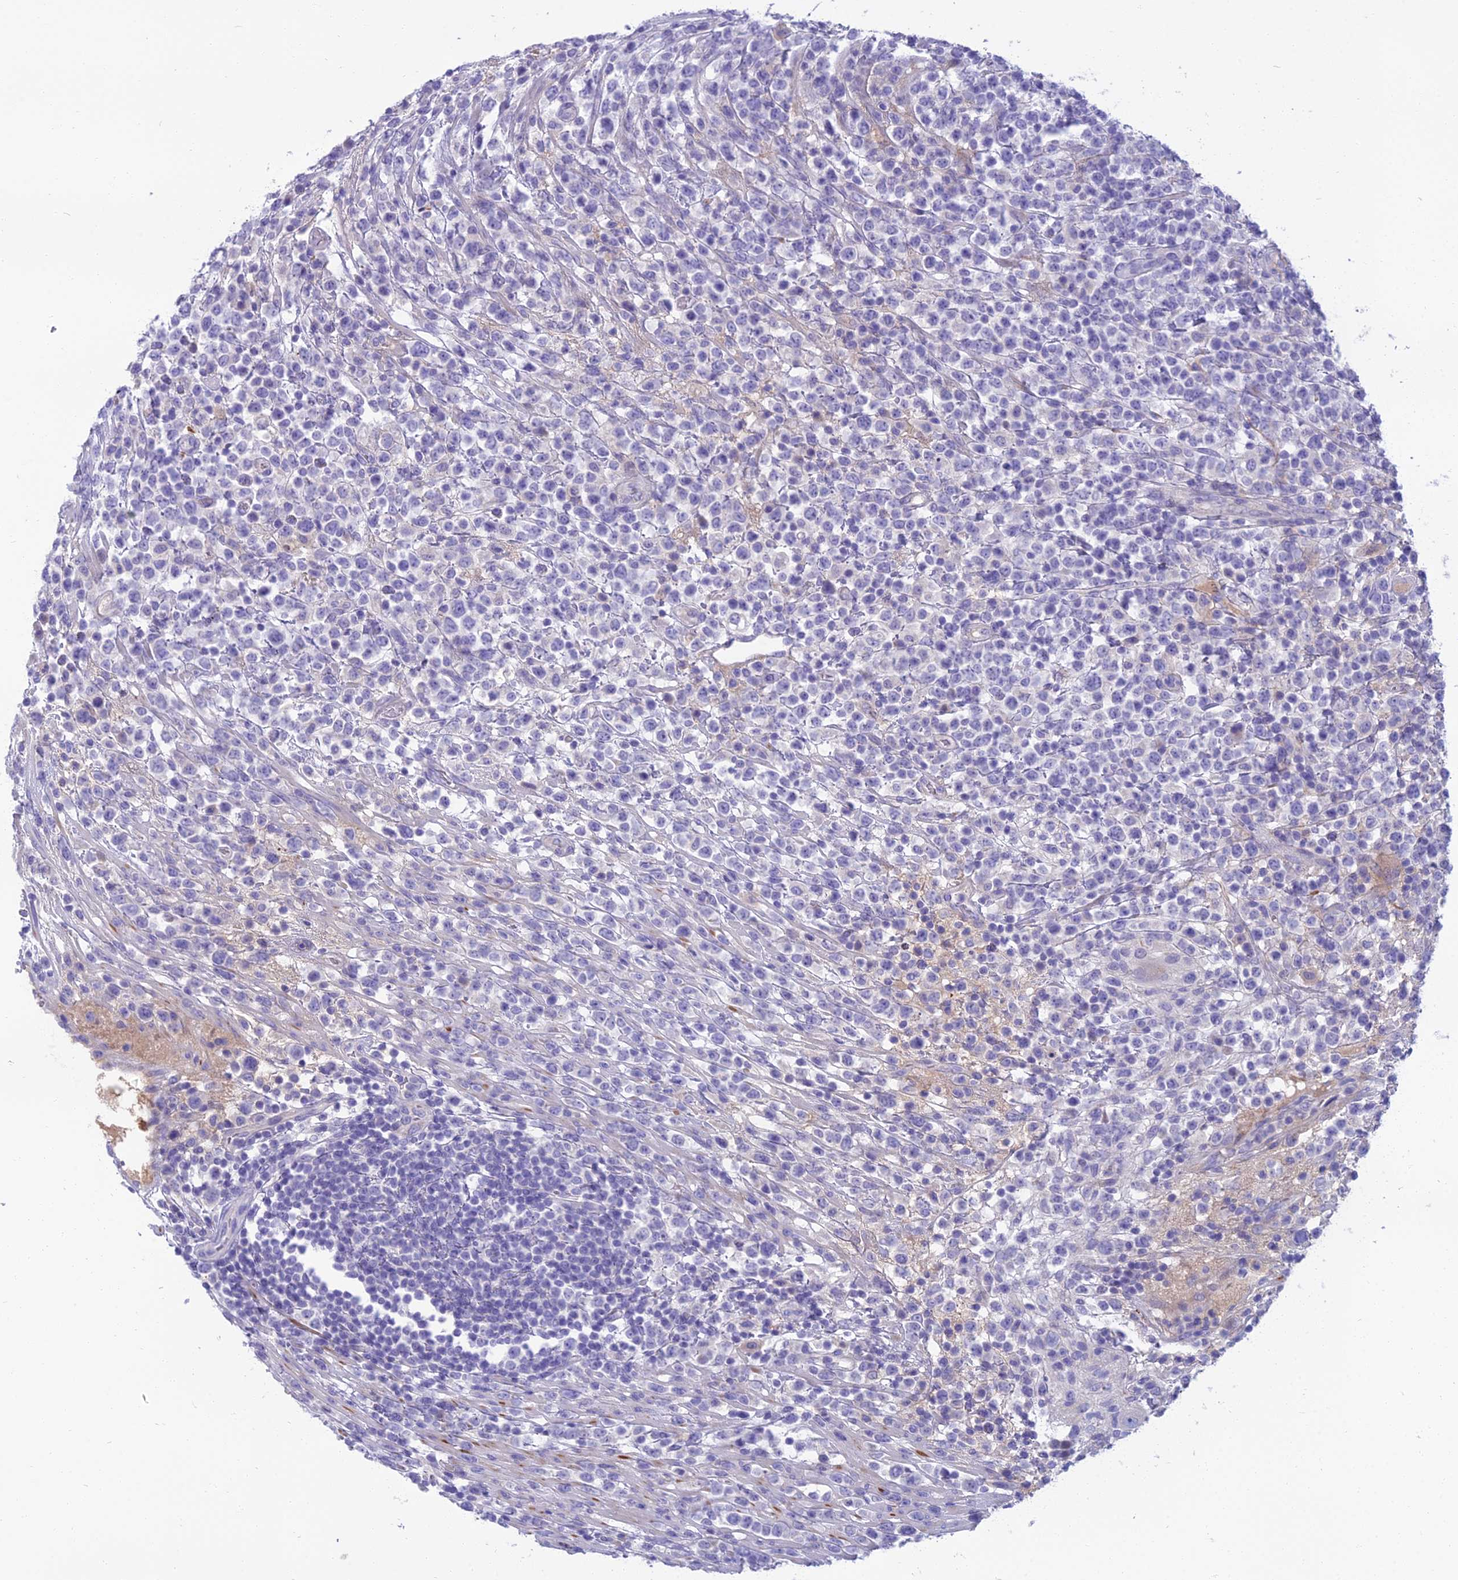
{"staining": {"intensity": "negative", "quantity": "none", "location": "none"}, "tissue": "lymphoma", "cell_type": "Tumor cells", "image_type": "cancer", "snomed": [{"axis": "morphology", "description": "Malignant lymphoma, non-Hodgkin's type, High grade"}, {"axis": "topography", "description": "Colon"}], "caption": "Protein analysis of malignant lymphoma, non-Hodgkin's type (high-grade) exhibits no significant positivity in tumor cells. (DAB (3,3'-diaminobenzidine) IHC, high magnification).", "gene": "SPTLC3", "patient": {"sex": "female", "age": 53}}